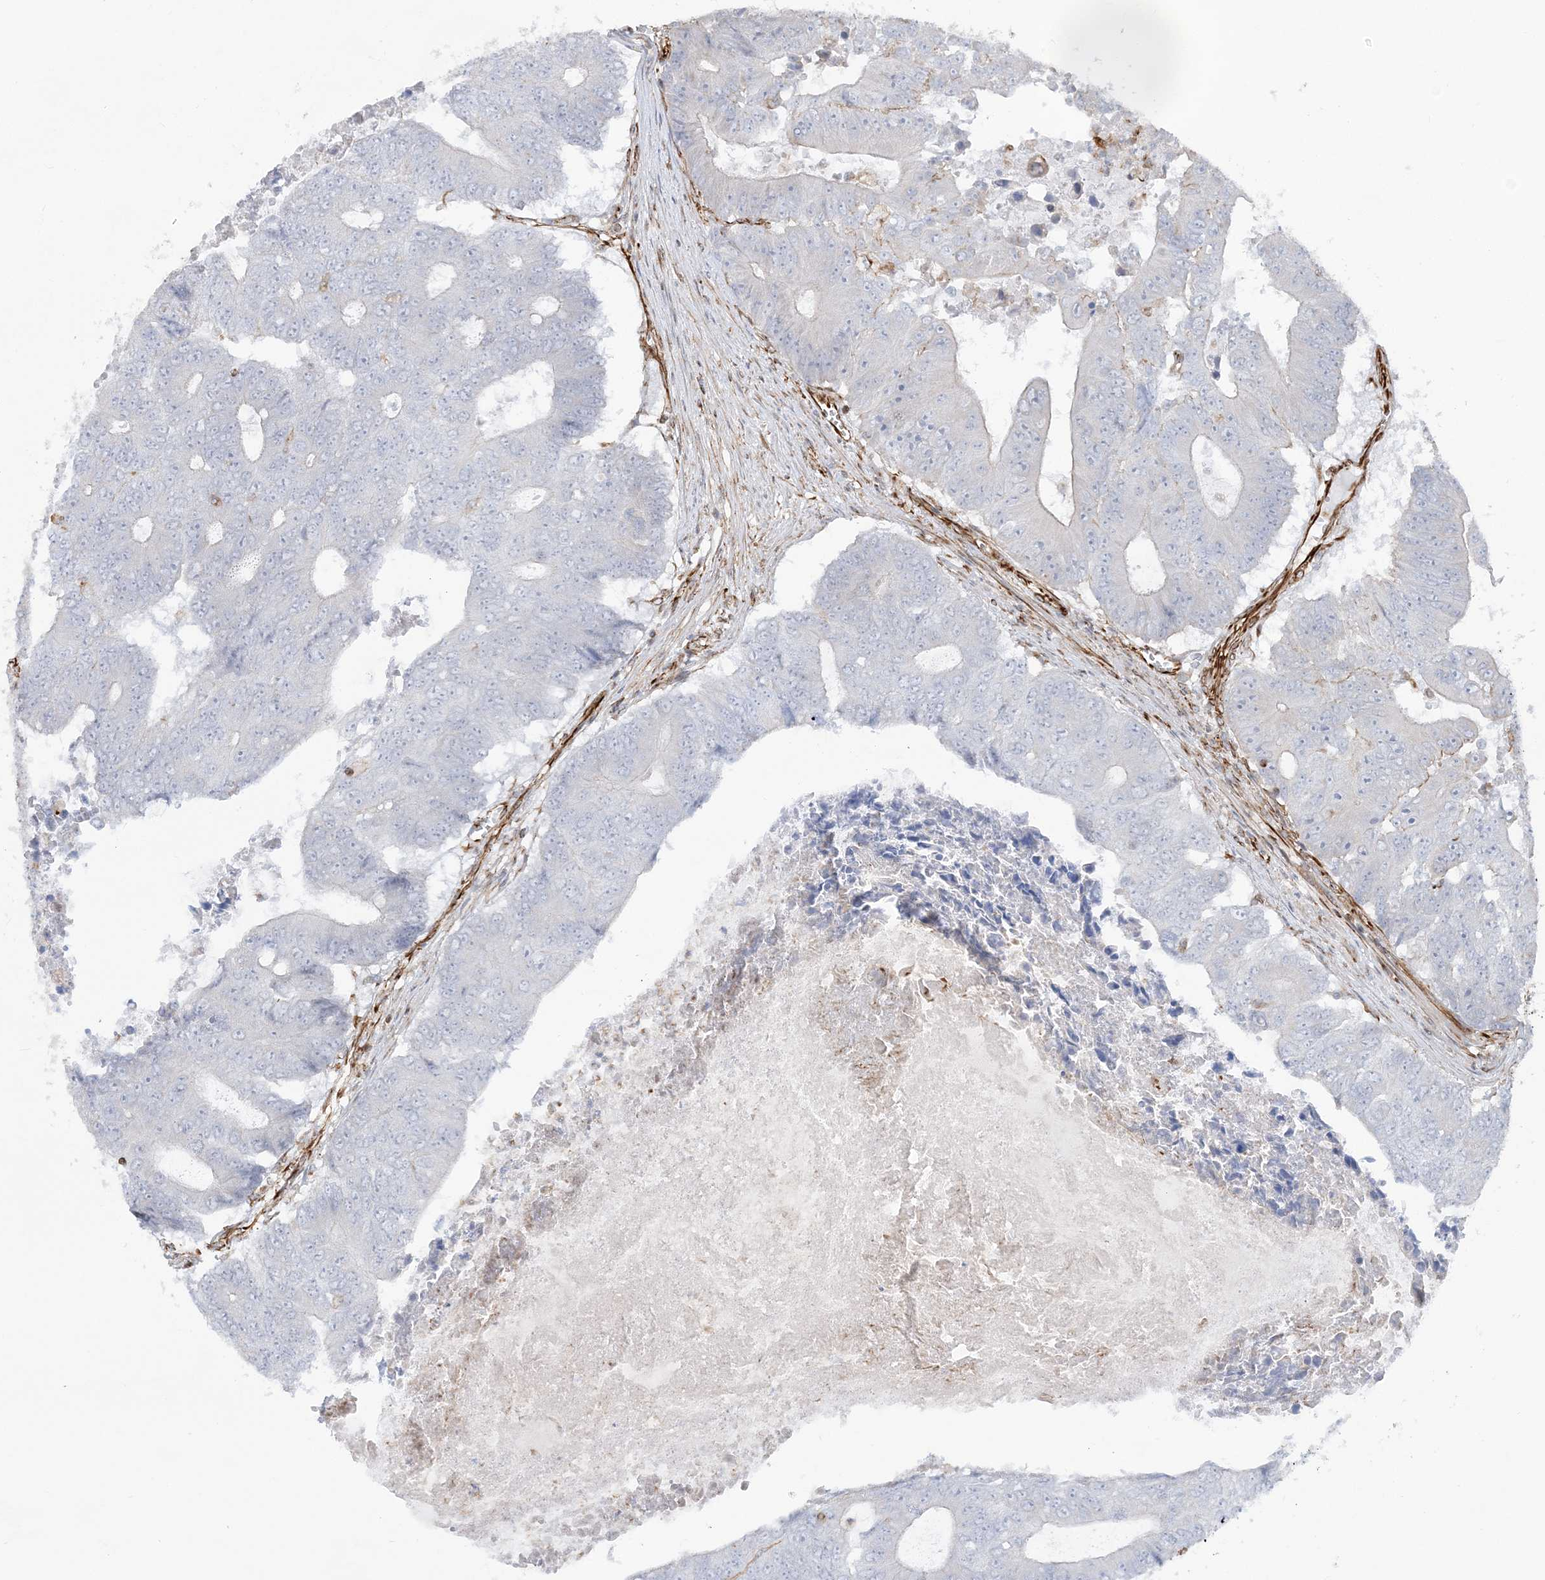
{"staining": {"intensity": "negative", "quantity": "none", "location": "none"}, "tissue": "colorectal cancer", "cell_type": "Tumor cells", "image_type": "cancer", "snomed": [{"axis": "morphology", "description": "Adenocarcinoma, NOS"}, {"axis": "topography", "description": "Colon"}], "caption": "Tumor cells are negative for protein expression in human adenocarcinoma (colorectal). The staining is performed using DAB (3,3'-diaminobenzidine) brown chromogen with nuclei counter-stained in using hematoxylin.", "gene": "SCLT1", "patient": {"sex": "male", "age": 87}}